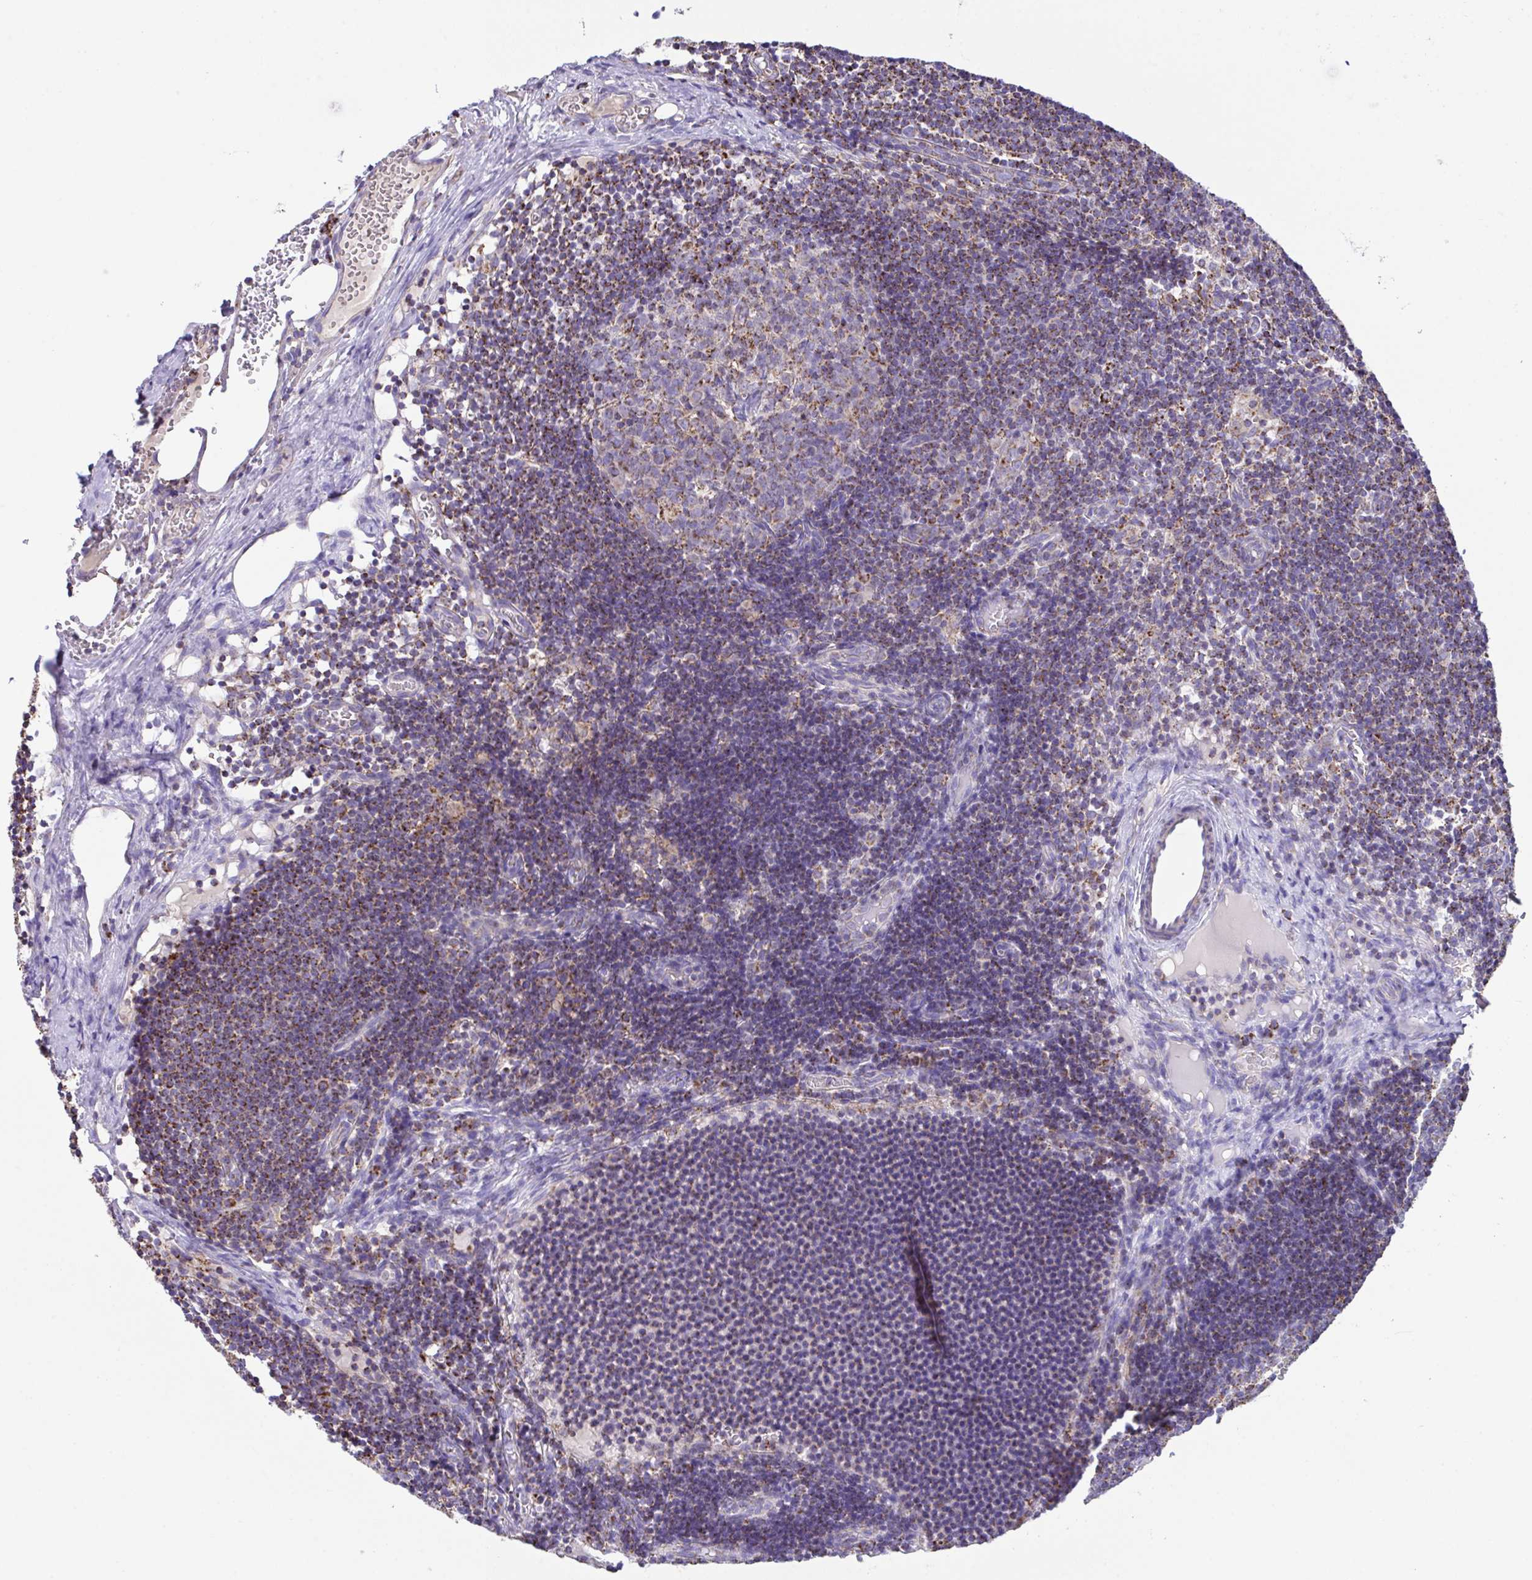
{"staining": {"intensity": "moderate", "quantity": "<25%", "location": "cytoplasmic/membranous"}, "tissue": "lymph node", "cell_type": "Germinal center cells", "image_type": "normal", "snomed": [{"axis": "morphology", "description": "Normal tissue, NOS"}, {"axis": "topography", "description": "Lymph node"}], "caption": "Immunohistochemical staining of benign human lymph node reveals low levels of moderate cytoplasmic/membranous staining in about <25% of germinal center cells. The staining was performed using DAB (3,3'-diaminobenzidine) to visualize the protein expression in brown, while the nuclei were stained in blue with hematoxylin (Magnification: 20x).", "gene": "PCMTD2", "patient": {"sex": "female", "age": 31}}